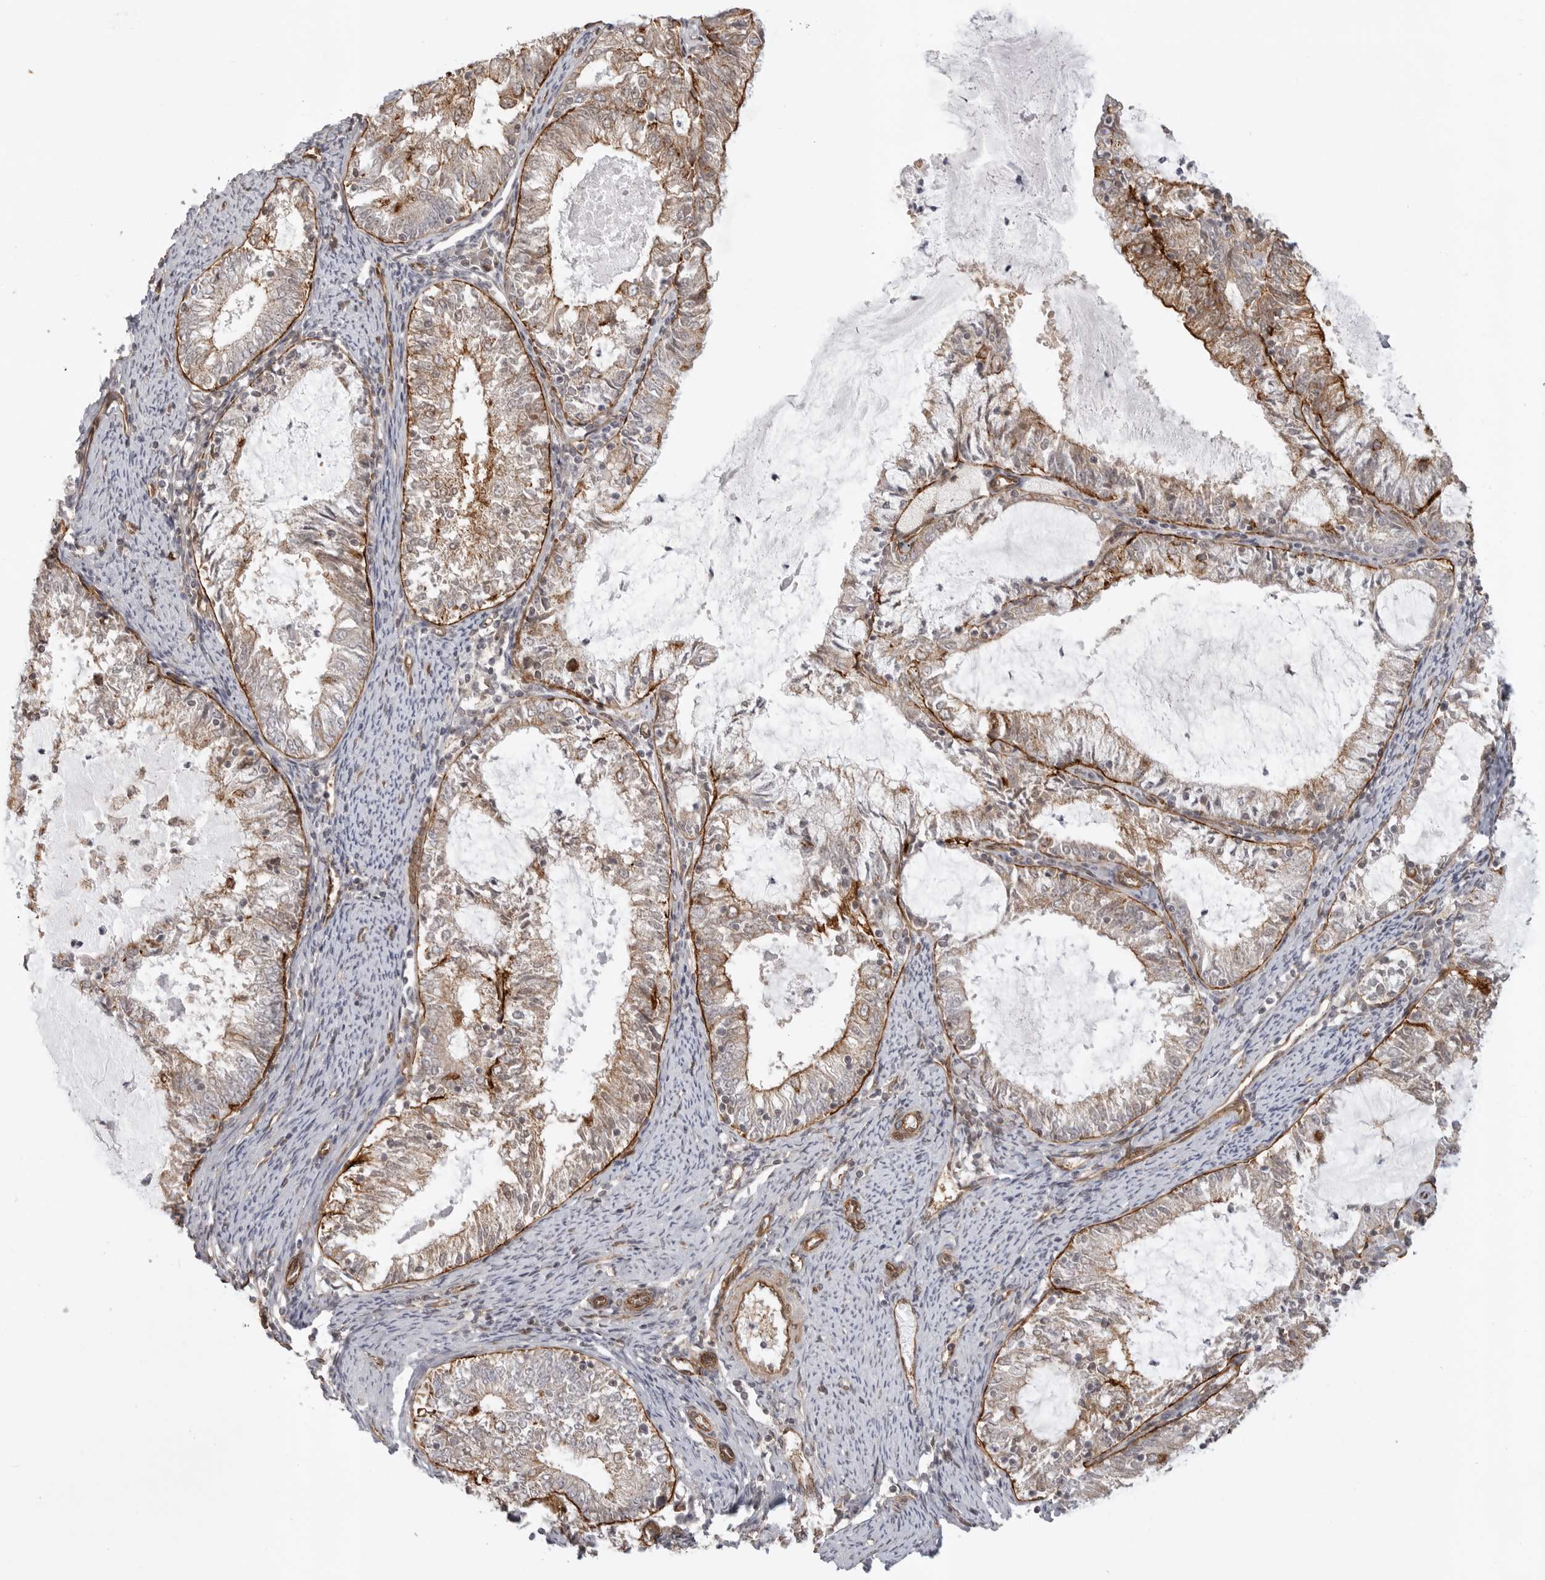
{"staining": {"intensity": "weak", "quantity": "<25%", "location": "cytoplasmic/membranous"}, "tissue": "endometrial cancer", "cell_type": "Tumor cells", "image_type": "cancer", "snomed": [{"axis": "morphology", "description": "Adenocarcinoma, NOS"}, {"axis": "topography", "description": "Endometrium"}], "caption": "An image of human endometrial cancer is negative for staining in tumor cells.", "gene": "ATOH7", "patient": {"sex": "female", "age": 57}}